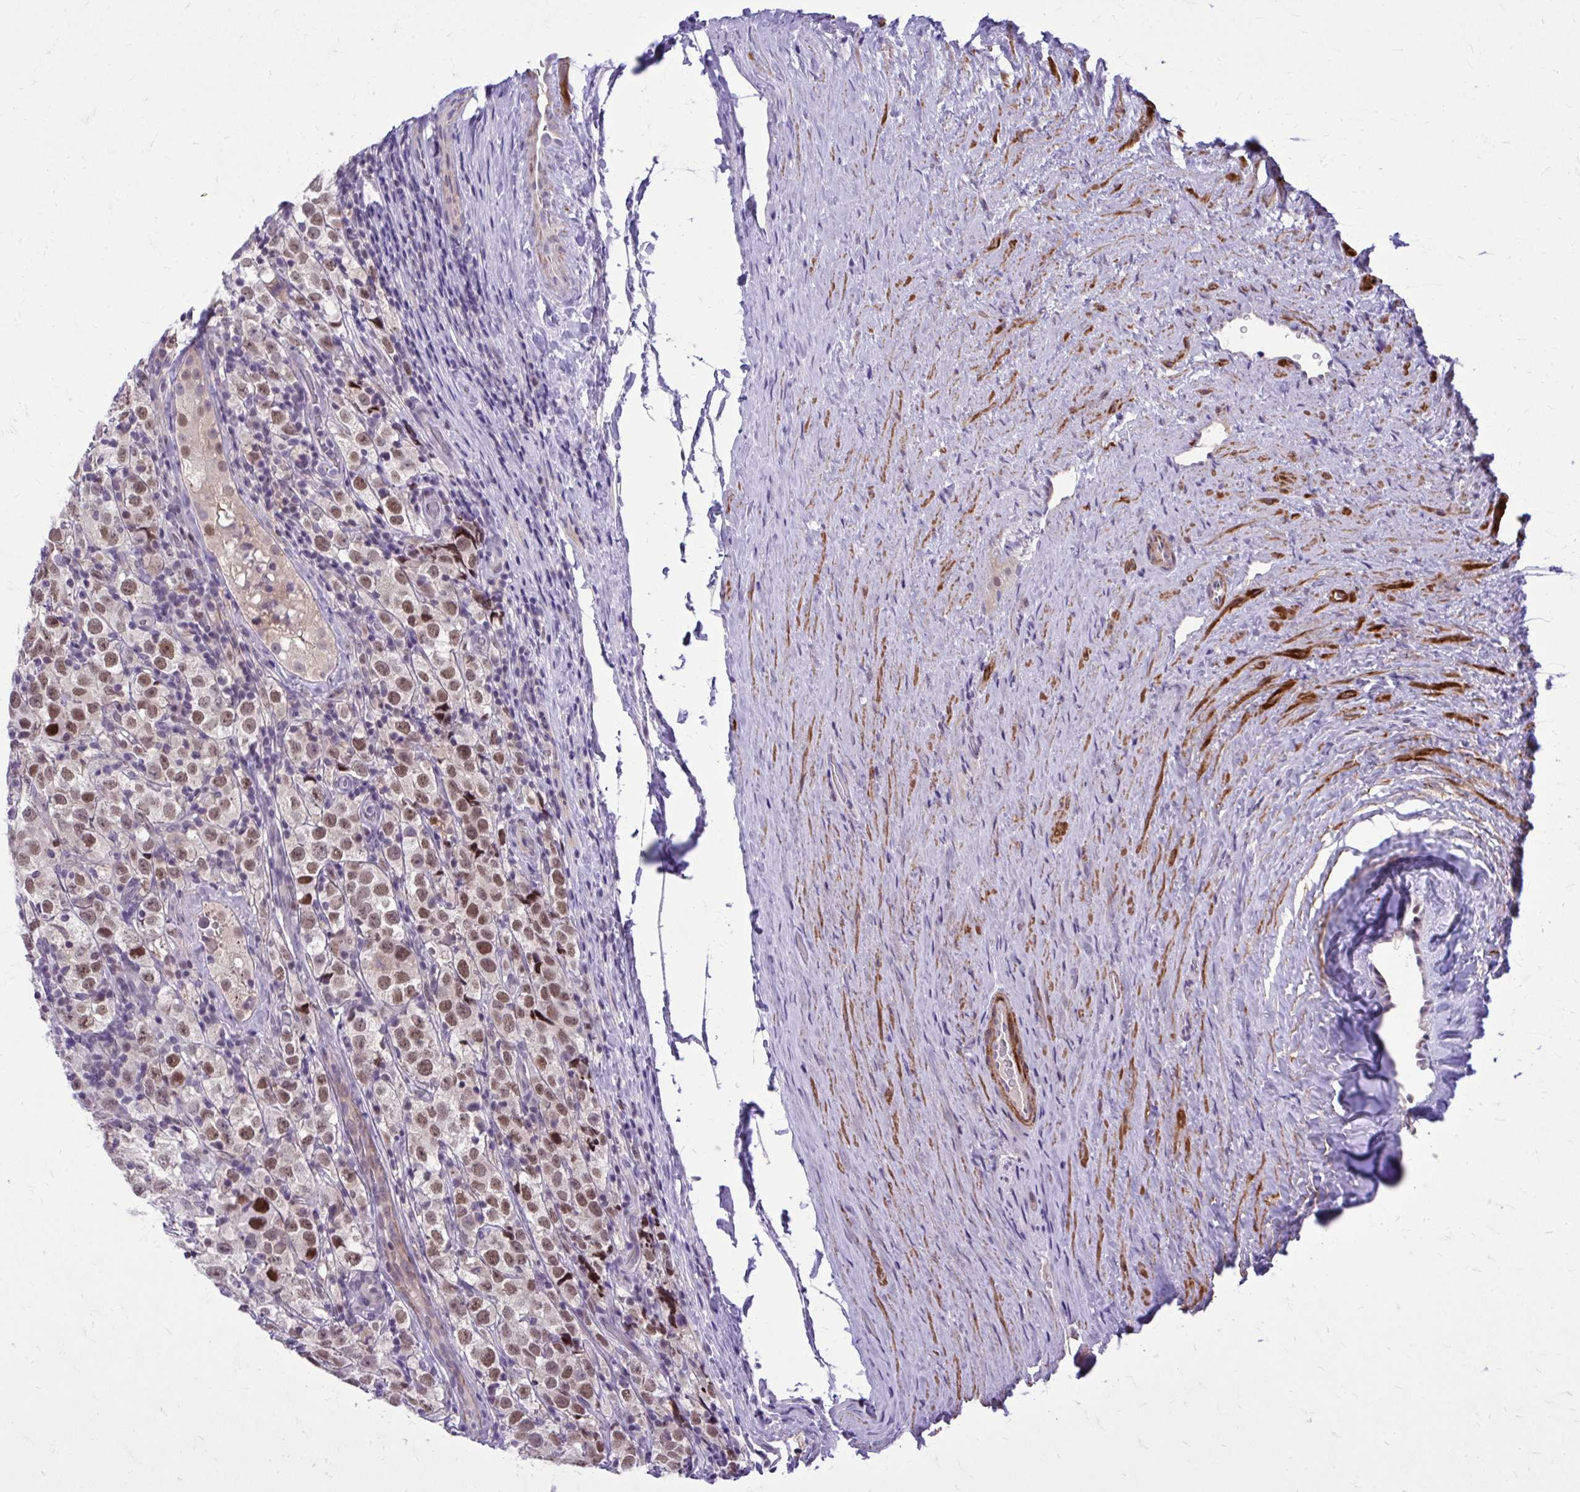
{"staining": {"intensity": "moderate", "quantity": ">75%", "location": "nuclear"}, "tissue": "testis cancer", "cell_type": "Tumor cells", "image_type": "cancer", "snomed": [{"axis": "morphology", "description": "Seminoma, NOS"}, {"axis": "morphology", "description": "Carcinoma, Embryonal, NOS"}, {"axis": "topography", "description": "Testis"}], "caption": "Human testis cancer (seminoma) stained with a protein marker exhibits moderate staining in tumor cells.", "gene": "ZBTB25", "patient": {"sex": "male", "age": 41}}